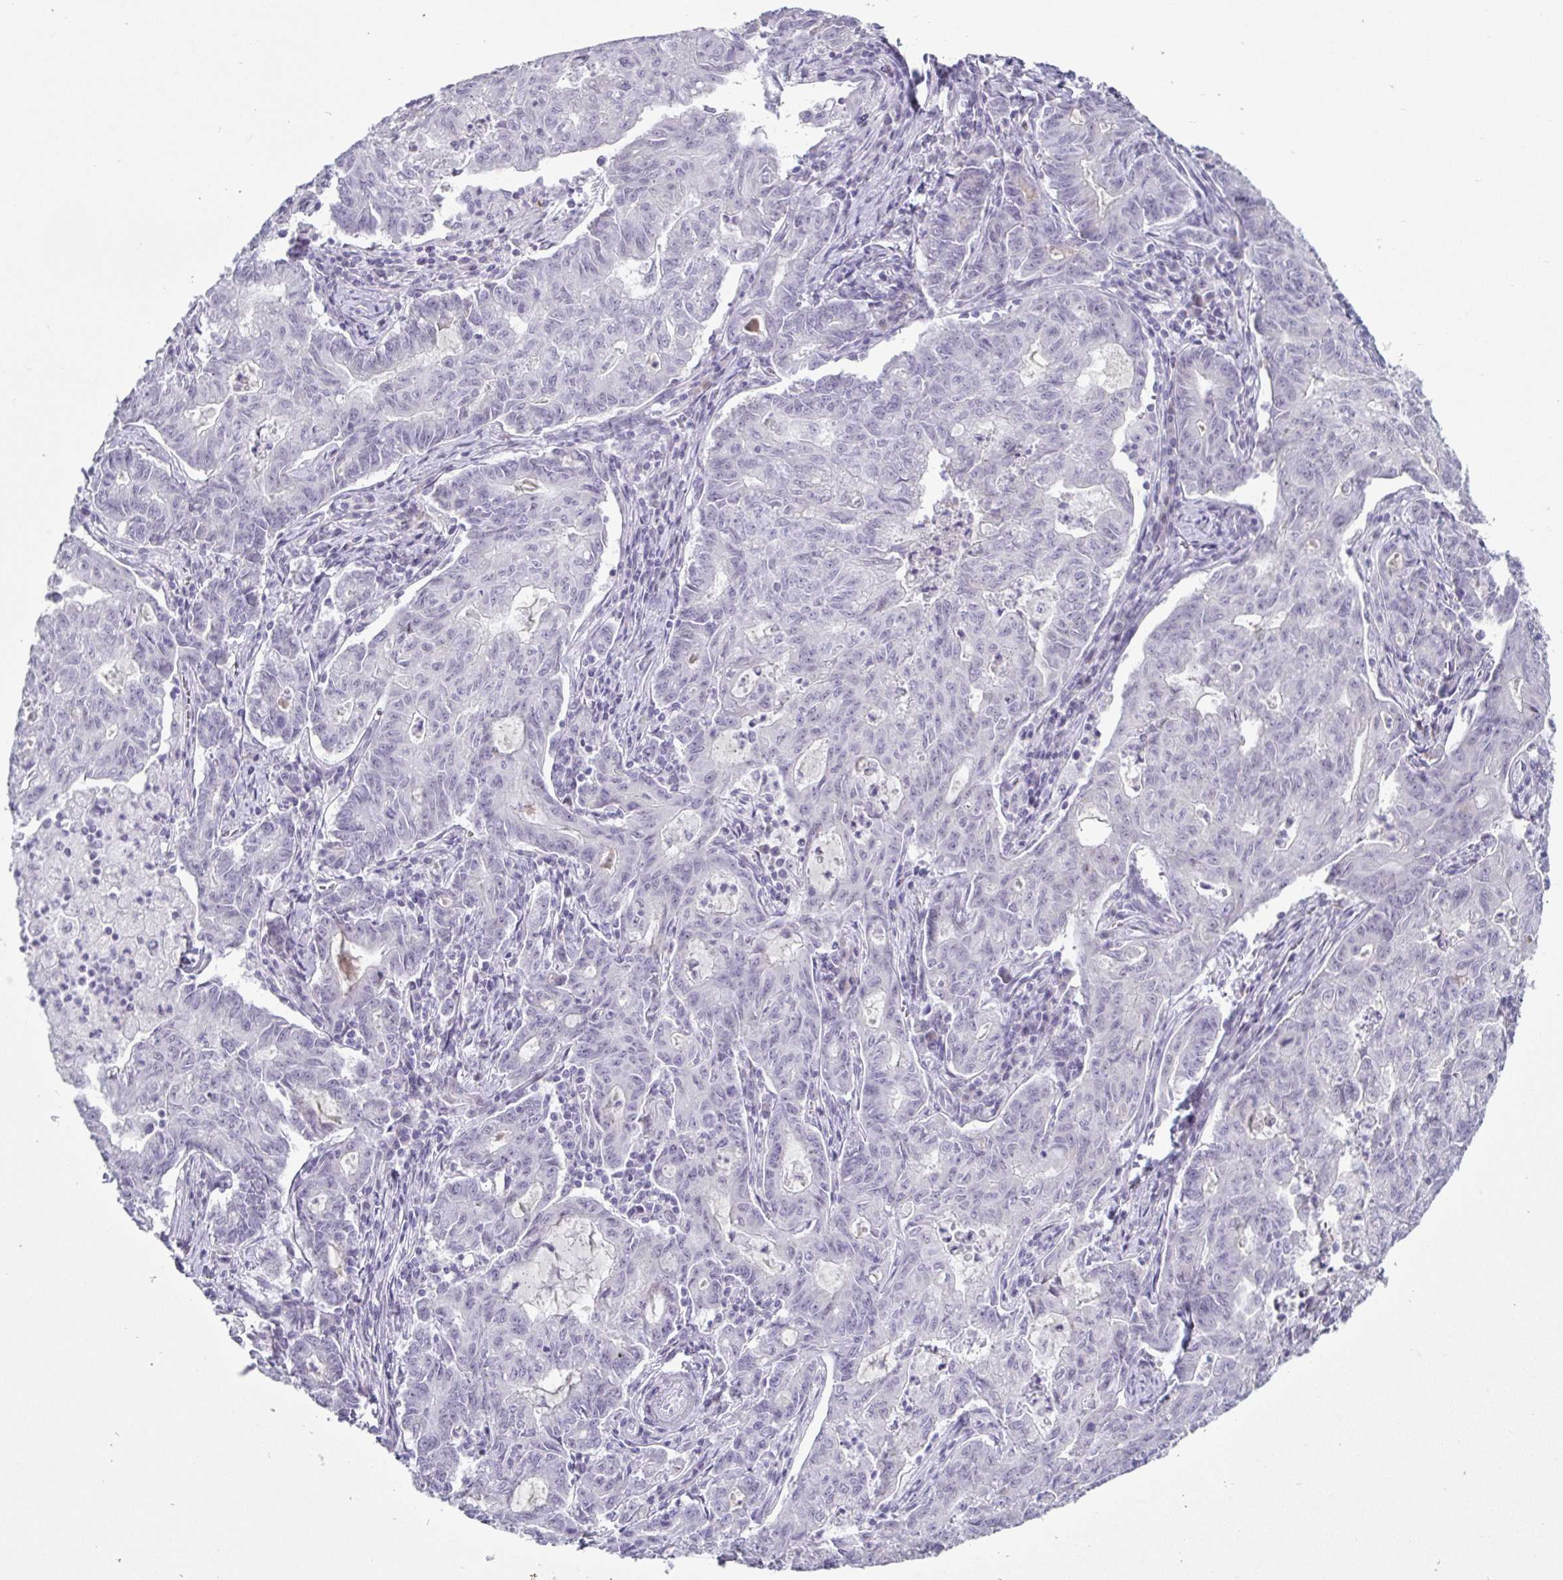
{"staining": {"intensity": "negative", "quantity": "none", "location": "none"}, "tissue": "stomach cancer", "cell_type": "Tumor cells", "image_type": "cancer", "snomed": [{"axis": "morphology", "description": "Adenocarcinoma, NOS"}, {"axis": "topography", "description": "Stomach, upper"}], "caption": "Tumor cells are negative for protein expression in human stomach cancer.", "gene": "VSIG10L", "patient": {"sex": "female", "age": 79}}